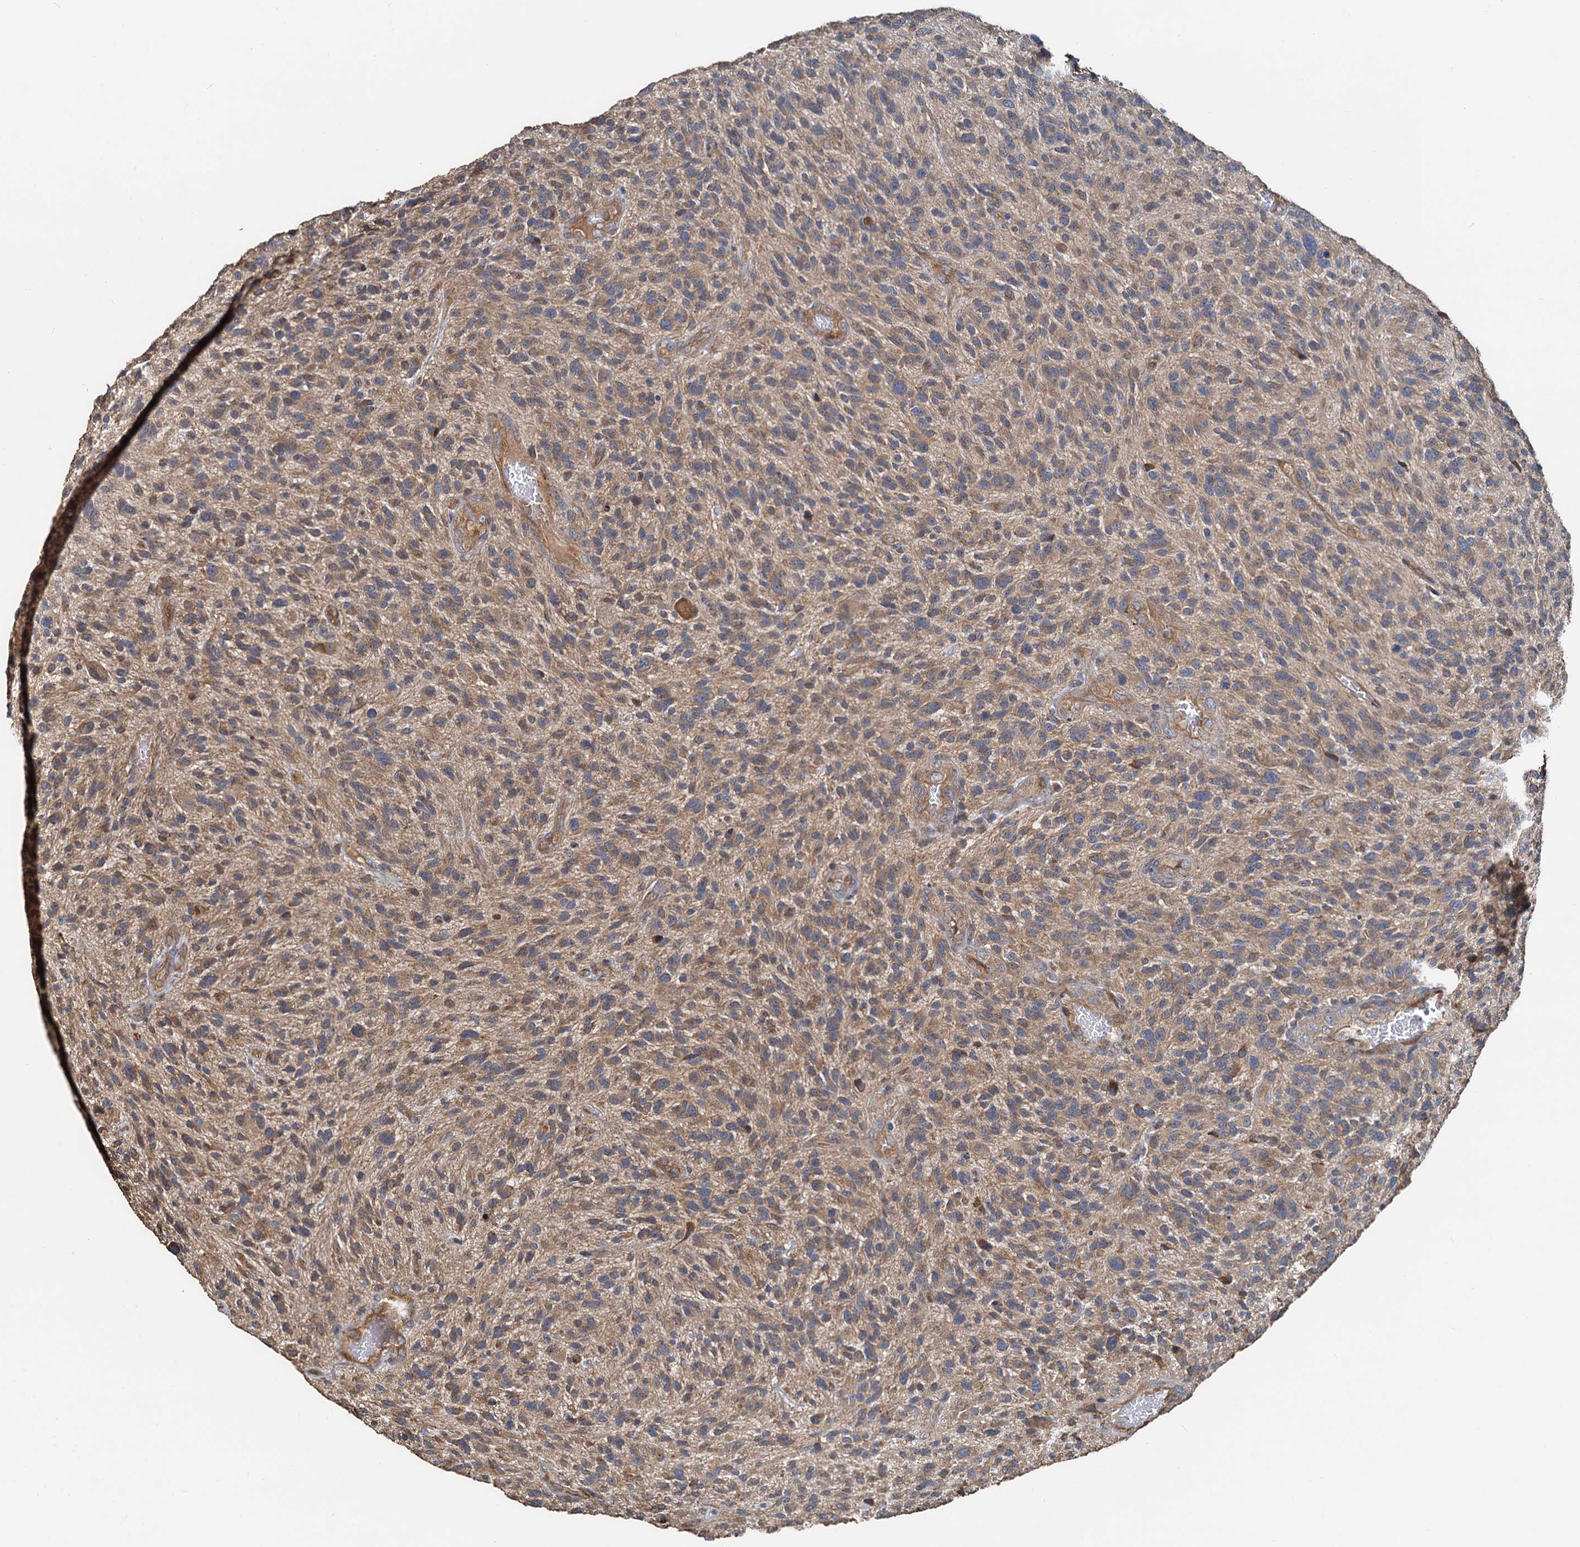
{"staining": {"intensity": "moderate", "quantity": ">75%", "location": "cytoplasmic/membranous"}, "tissue": "glioma", "cell_type": "Tumor cells", "image_type": "cancer", "snomed": [{"axis": "morphology", "description": "Glioma, malignant, High grade"}, {"axis": "topography", "description": "Brain"}], "caption": "The histopathology image shows a brown stain indicating the presence of a protein in the cytoplasmic/membranous of tumor cells in high-grade glioma (malignant).", "gene": "HYI", "patient": {"sex": "male", "age": 47}}